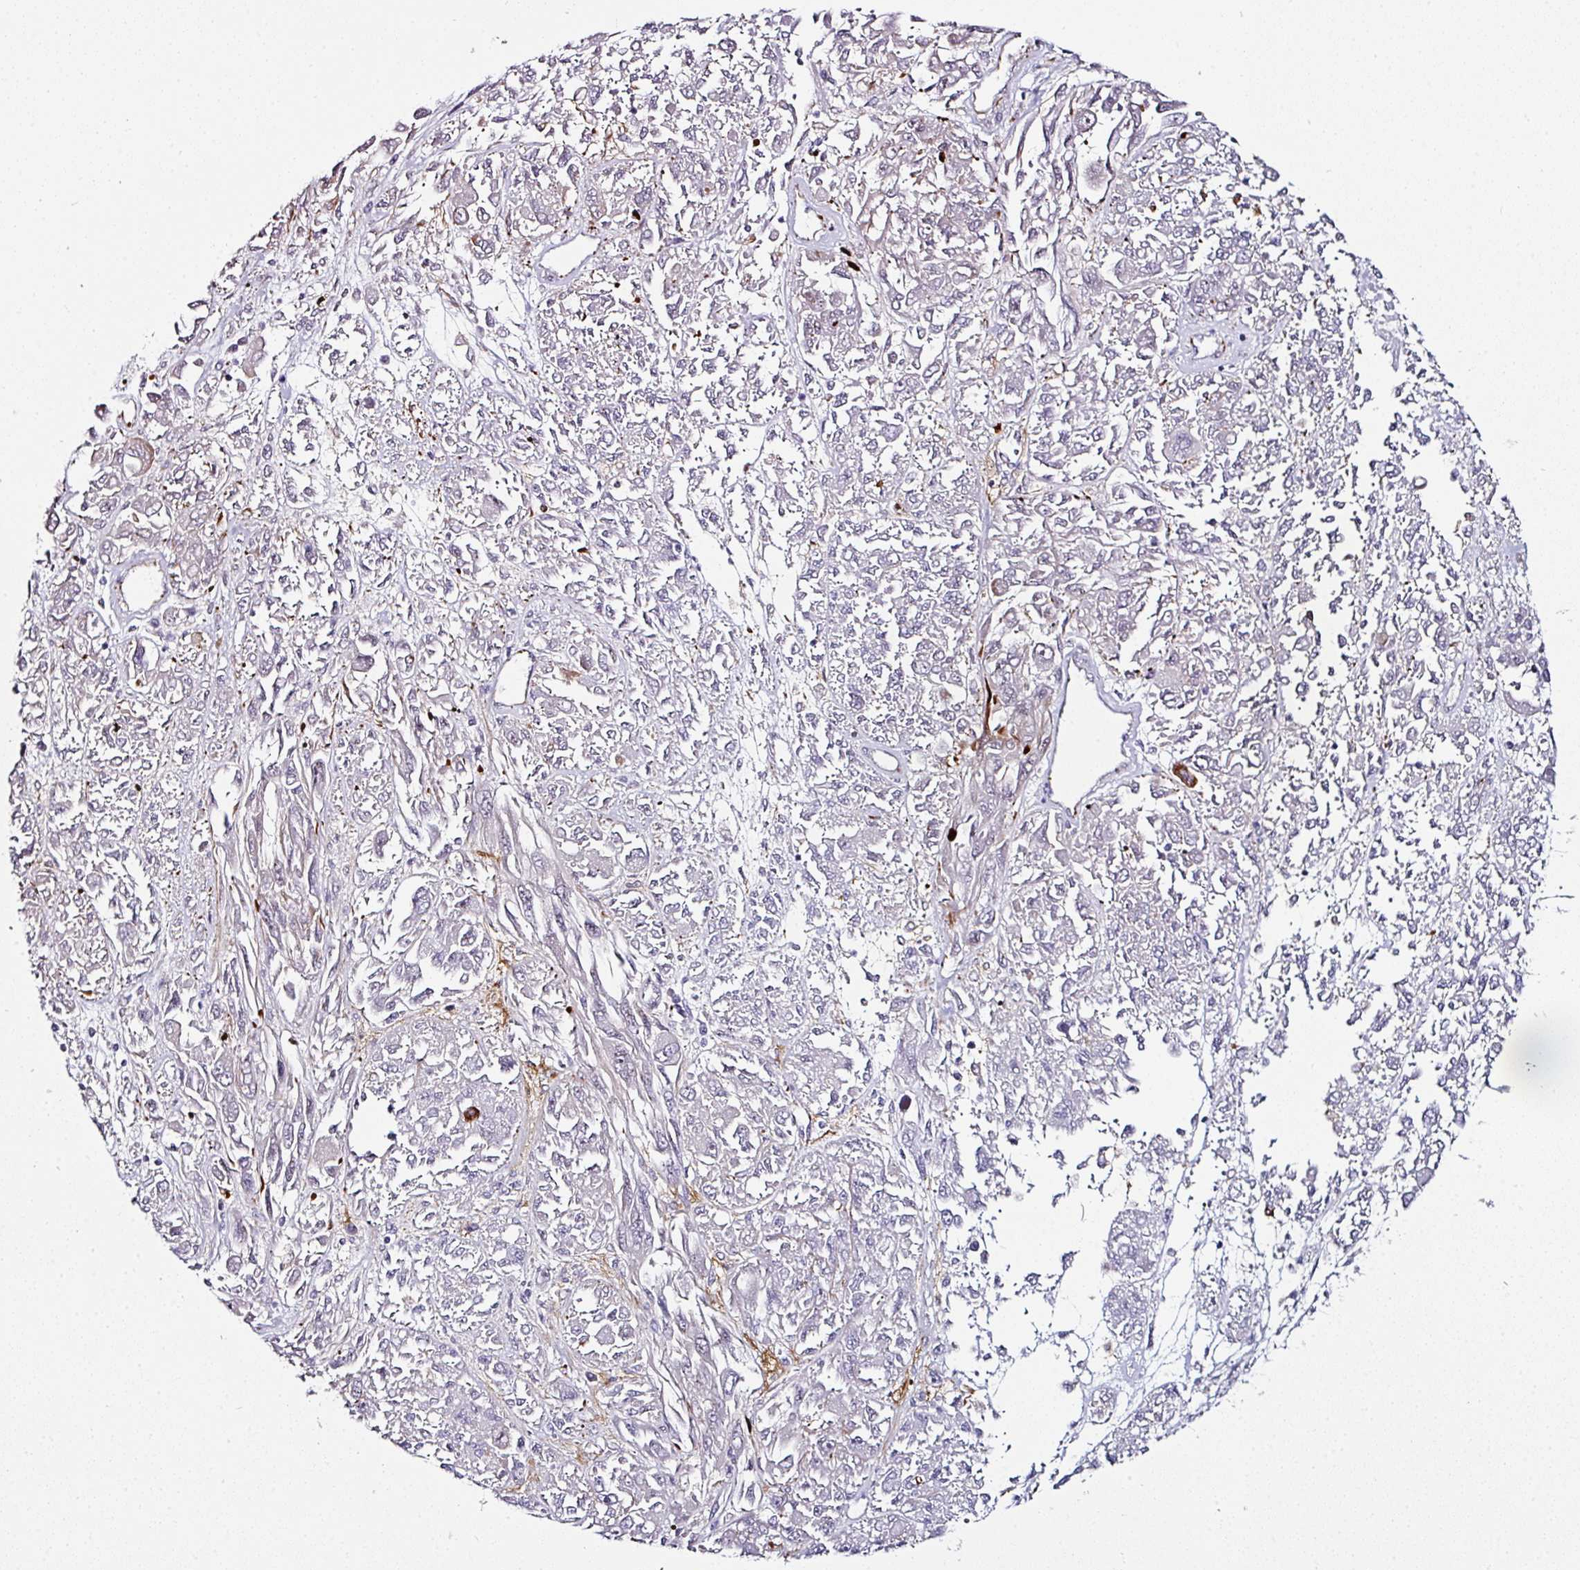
{"staining": {"intensity": "negative", "quantity": "none", "location": "none"}, "tissue": "melanoma", "cell_type": "Tumor cells", "image_type": "cancer", "snomed": [{"axis": "morphology", "description": "Malignant melanoma, NOS"}, {"axis": "topography", "description": "Skin"}], "caption": "The photomicrograph exhibits no significant positivity in tumor cells of malignant melanoma. Nuclei are stained in blue.", "gene": "TMPRSS9", "patient": {"sex": "female", "age": 91}}